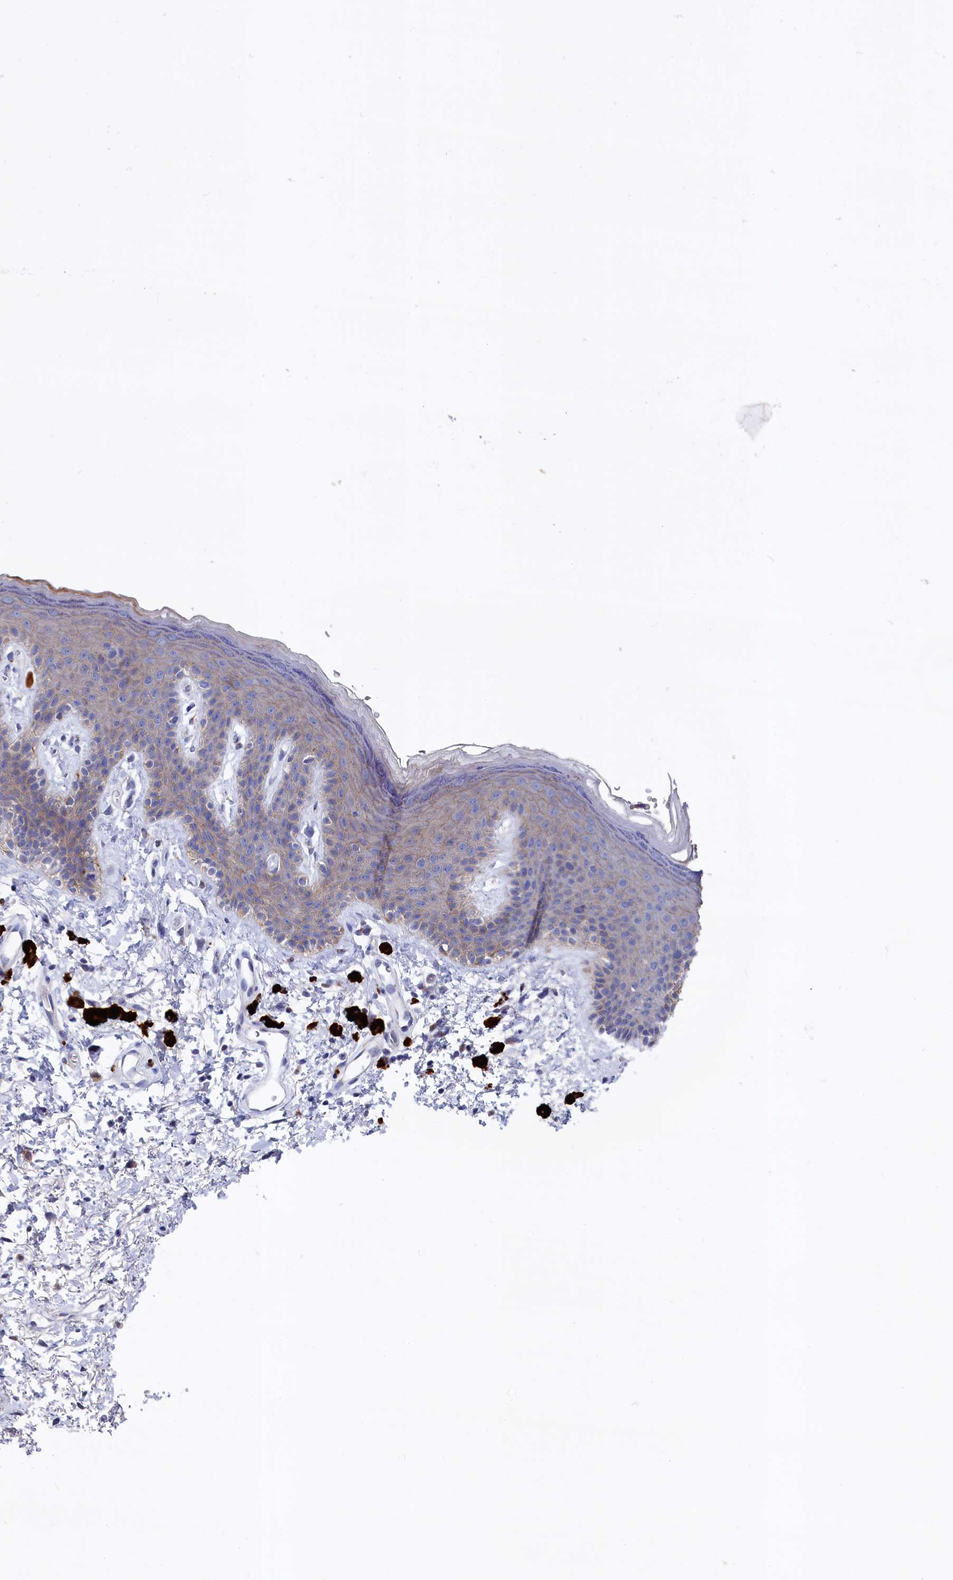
{"staining": {"intensity": "moderate", "quantity": "<25%", "location": "cytoplasmic/membranous"}, "tissue": "skin", "cell_type": "Epidermal cells", "image_type": "normal", "snomed": [{"axis": "morphology", "description": "Normal tissue, NOS"}, {"axis": "topography", "description": "Anal"}], "caption": "This micrograph reveals immunohistochemistry (IHC) staining of unremarkable human skin, with low moderate cytoplasmic/membranous staining in about <25% of epidermal cells.", "gene": "GPR108", "patient": {"sex": "female", "age": 46}}